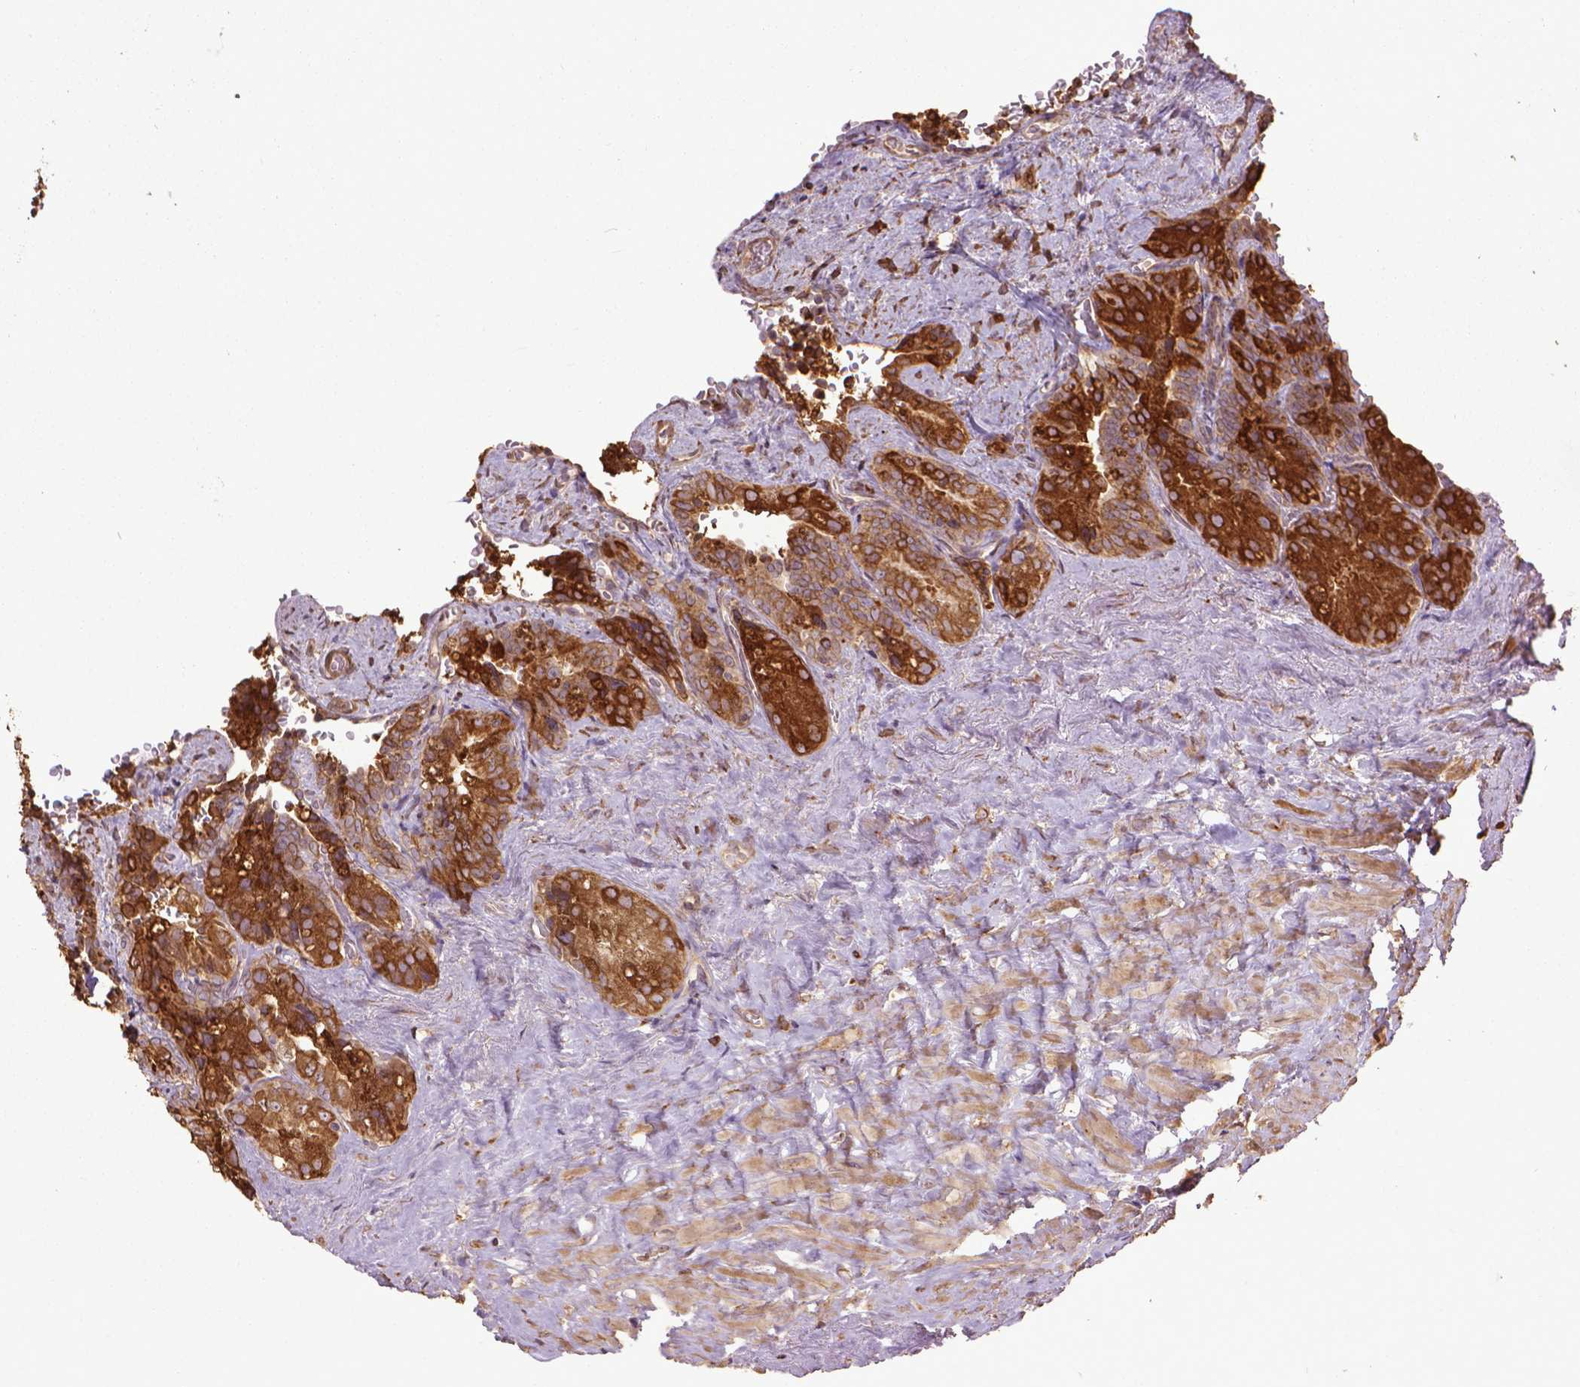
{"staining": {"intensity": "strong", "quantity": ">75%", "location": "cytoplasmic/membranous"}, "tissue": "seminal vesicle", "cell_type": "Glandular cells", "image_type": "normal", "snomed": [{"axis": "morphology", "description": "Normal tissue, NOS"}, {"axis": "topography", "description": "Seminal veicle"}], "caption": "IHC micrograph of unremarkable seminal vesicle stained for a protein (brown), which shows high levels of strong cytoplasmic/membranous positivity in approximately >75% of glandular cells.", "gene": "GAS1", "patient": {"sex": "male", "age": 69}}